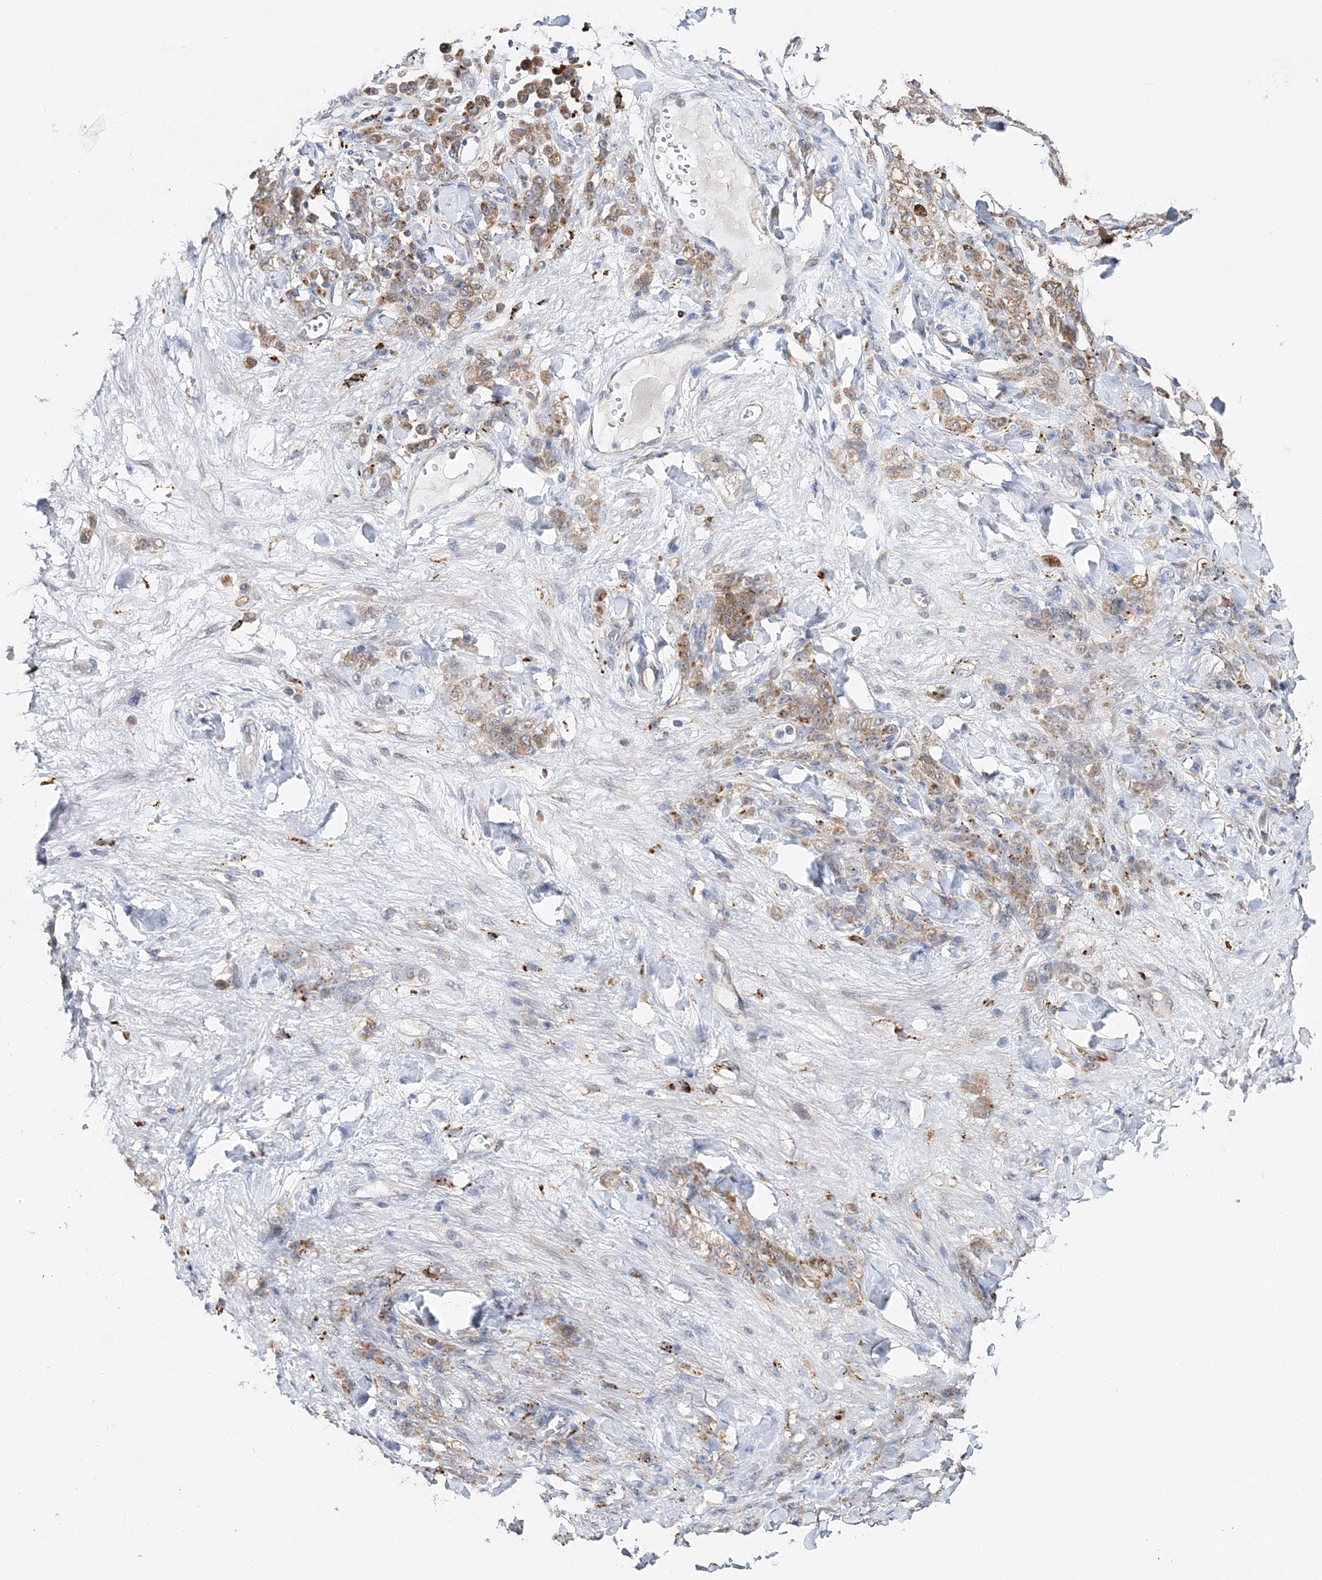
{"staining": {"intensity": "moderate", "quantity": ">75%", "location": "cytoplasmic/membranous"}, "tissue": "stomach cancer", "cell_type": "Tumor cells", "image_type": "cancer", "snomed": [{"axis": "morphology", "description": "Normal tissue, NOS"}, {"axis": "morphology", "description": "Adenocarcinoma, NOS"}, {"axis": "topography", "description": "Stomach"}], "caption": "A photomicrograph of stomach cancer stained for a protein demonstrates moderate cytoplasmic/membranous brown staining in tumor cells.", "gene": "C3orf38", "patient": {"sex": "male", "age": 82}}